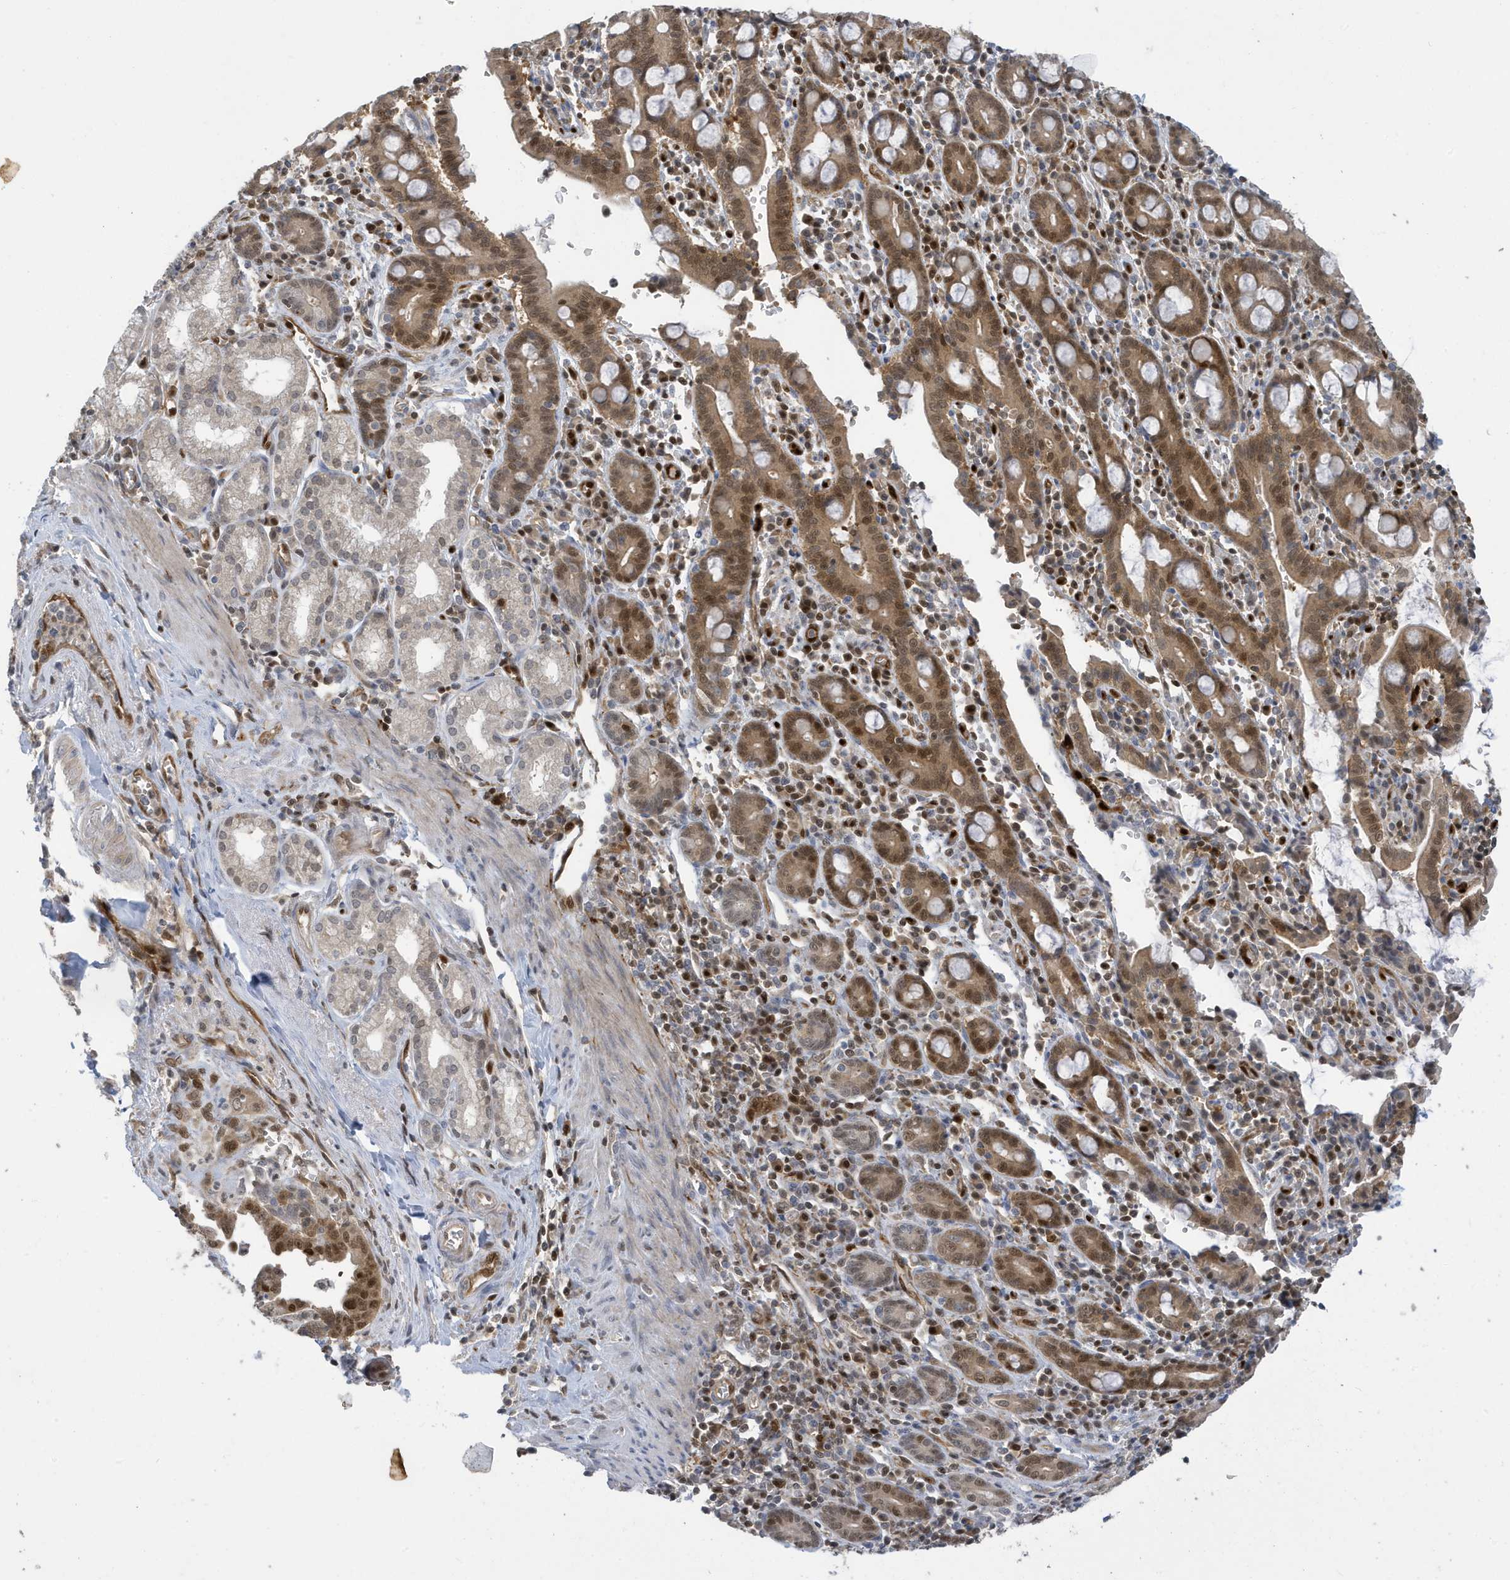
{"staining": {"intensity": "moderate", "quantity": "25%-75%", "location": "cytoplasmic/membranous,nuclear"}, "tissue": "pancreatic cancer", "cell_type": "Tumor cells", "image_type": "cancer", "snomed": [{"axis": "morphology", "description": "Adenocarcinoma, NOS"}, {"axis": "topography", "description": "Pancreas"}], "caption": "Moderate cytoplasmic/membranous and nuclear staining for a protein is identified in approximately 25%-75% of tumor cells of pancreatic adenocarcinoma using IHC.", "gene": "NCOA7", "patient": {"sex": "male", "age": 70}}